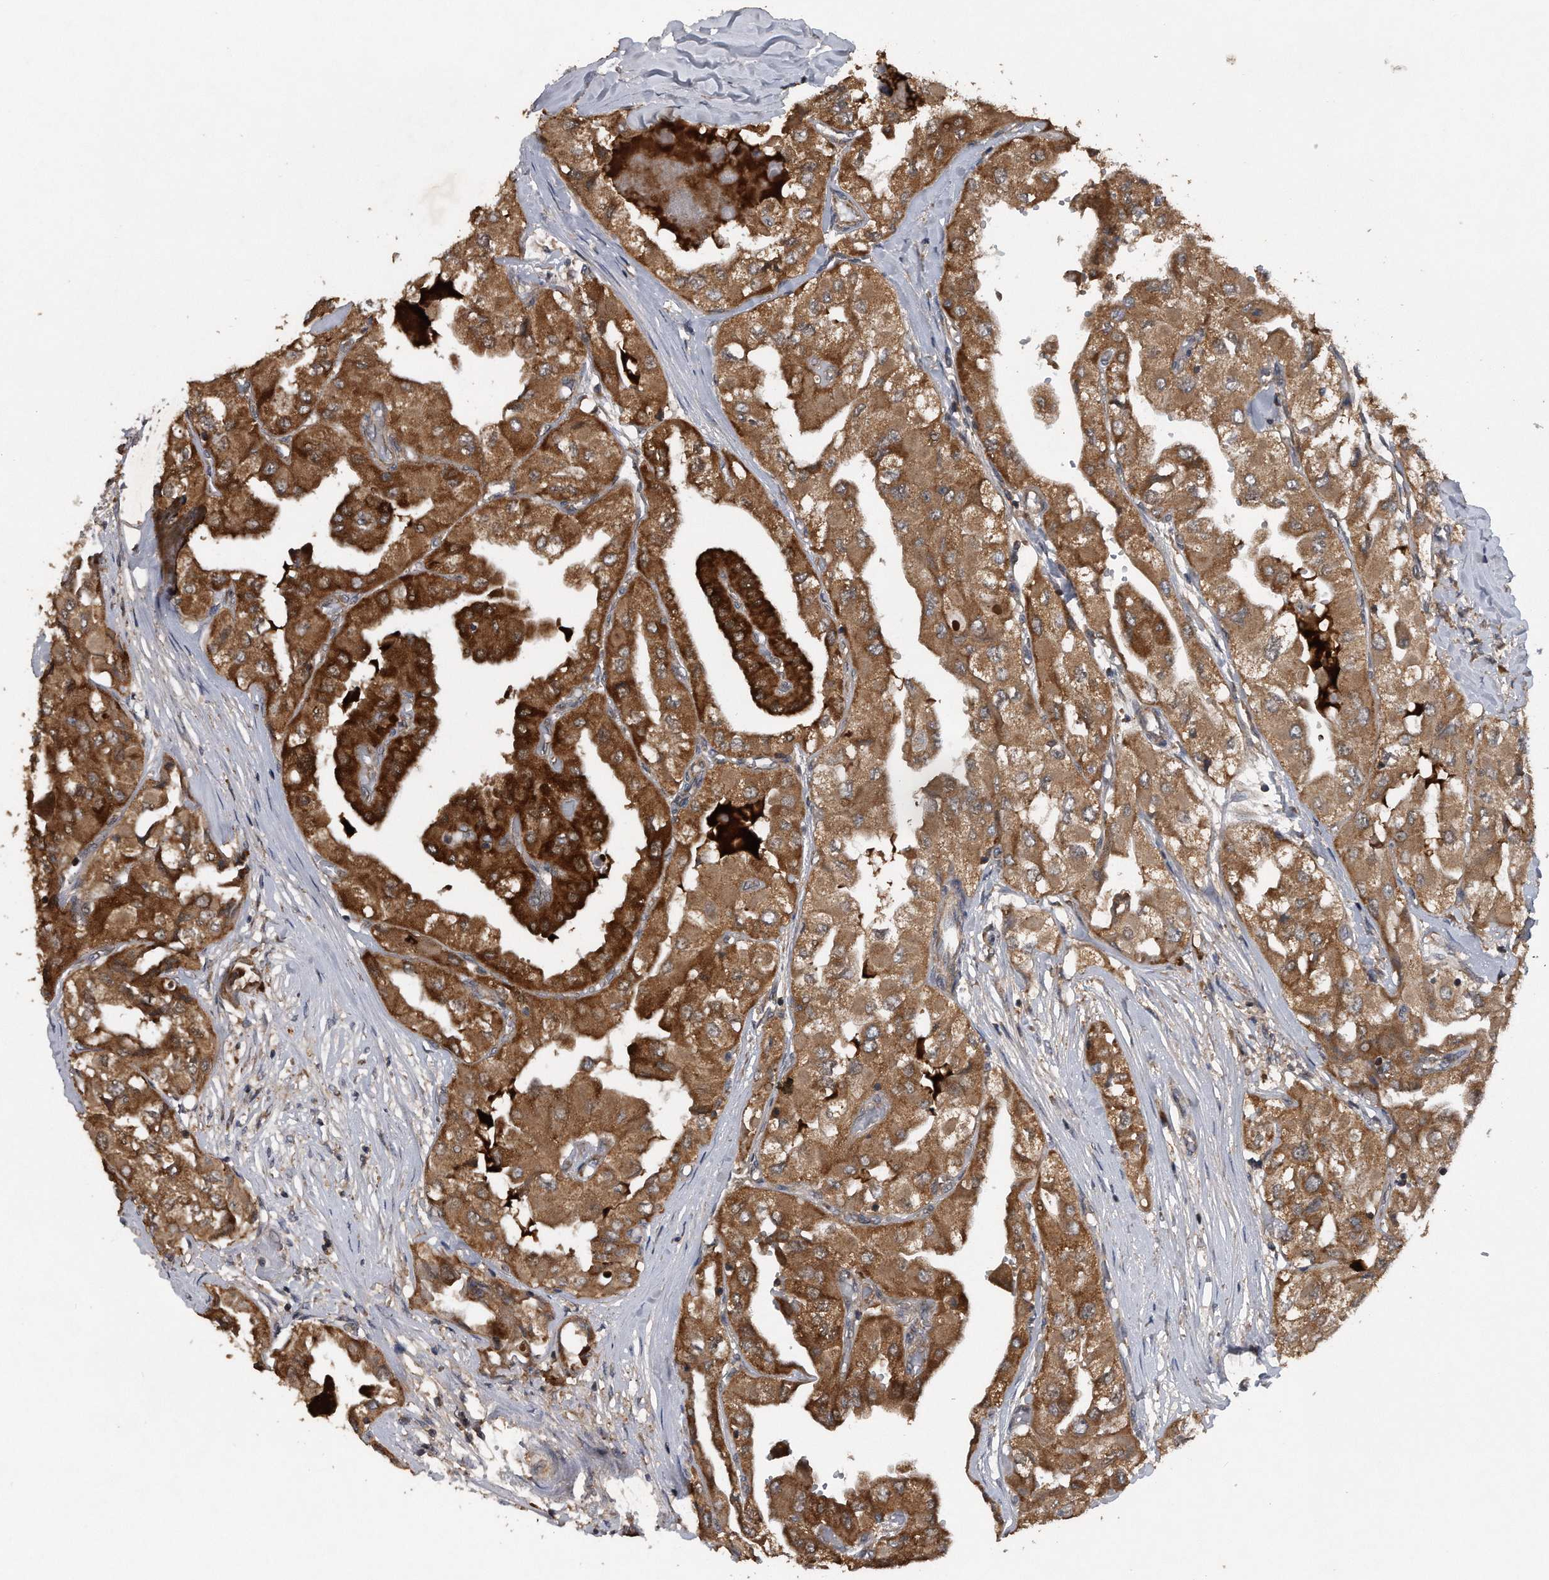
{"staining": {"intensity": "strong", "quantity": ">75%", "location": "cytoplasmic/membranous"}, "tissue": "thyroid cancer", "cell_type": "Tumor cells", "image_type": "cancer", "snomed": [{"axis": "morphology", "description": "Papillary adenocarcinoma, NOS"}, {"axis": "topography", "description": "Thyroid gland"}], "caption": "Immunohistochemistry of human thyroid cancer (papillary adenocarcinoma) shows high levels of strong cytoplasmic/membranous staining in approximately >75% of tumor cells.", "gene": "ALPK2", "patient": {"sex": "female", "age": 59}}